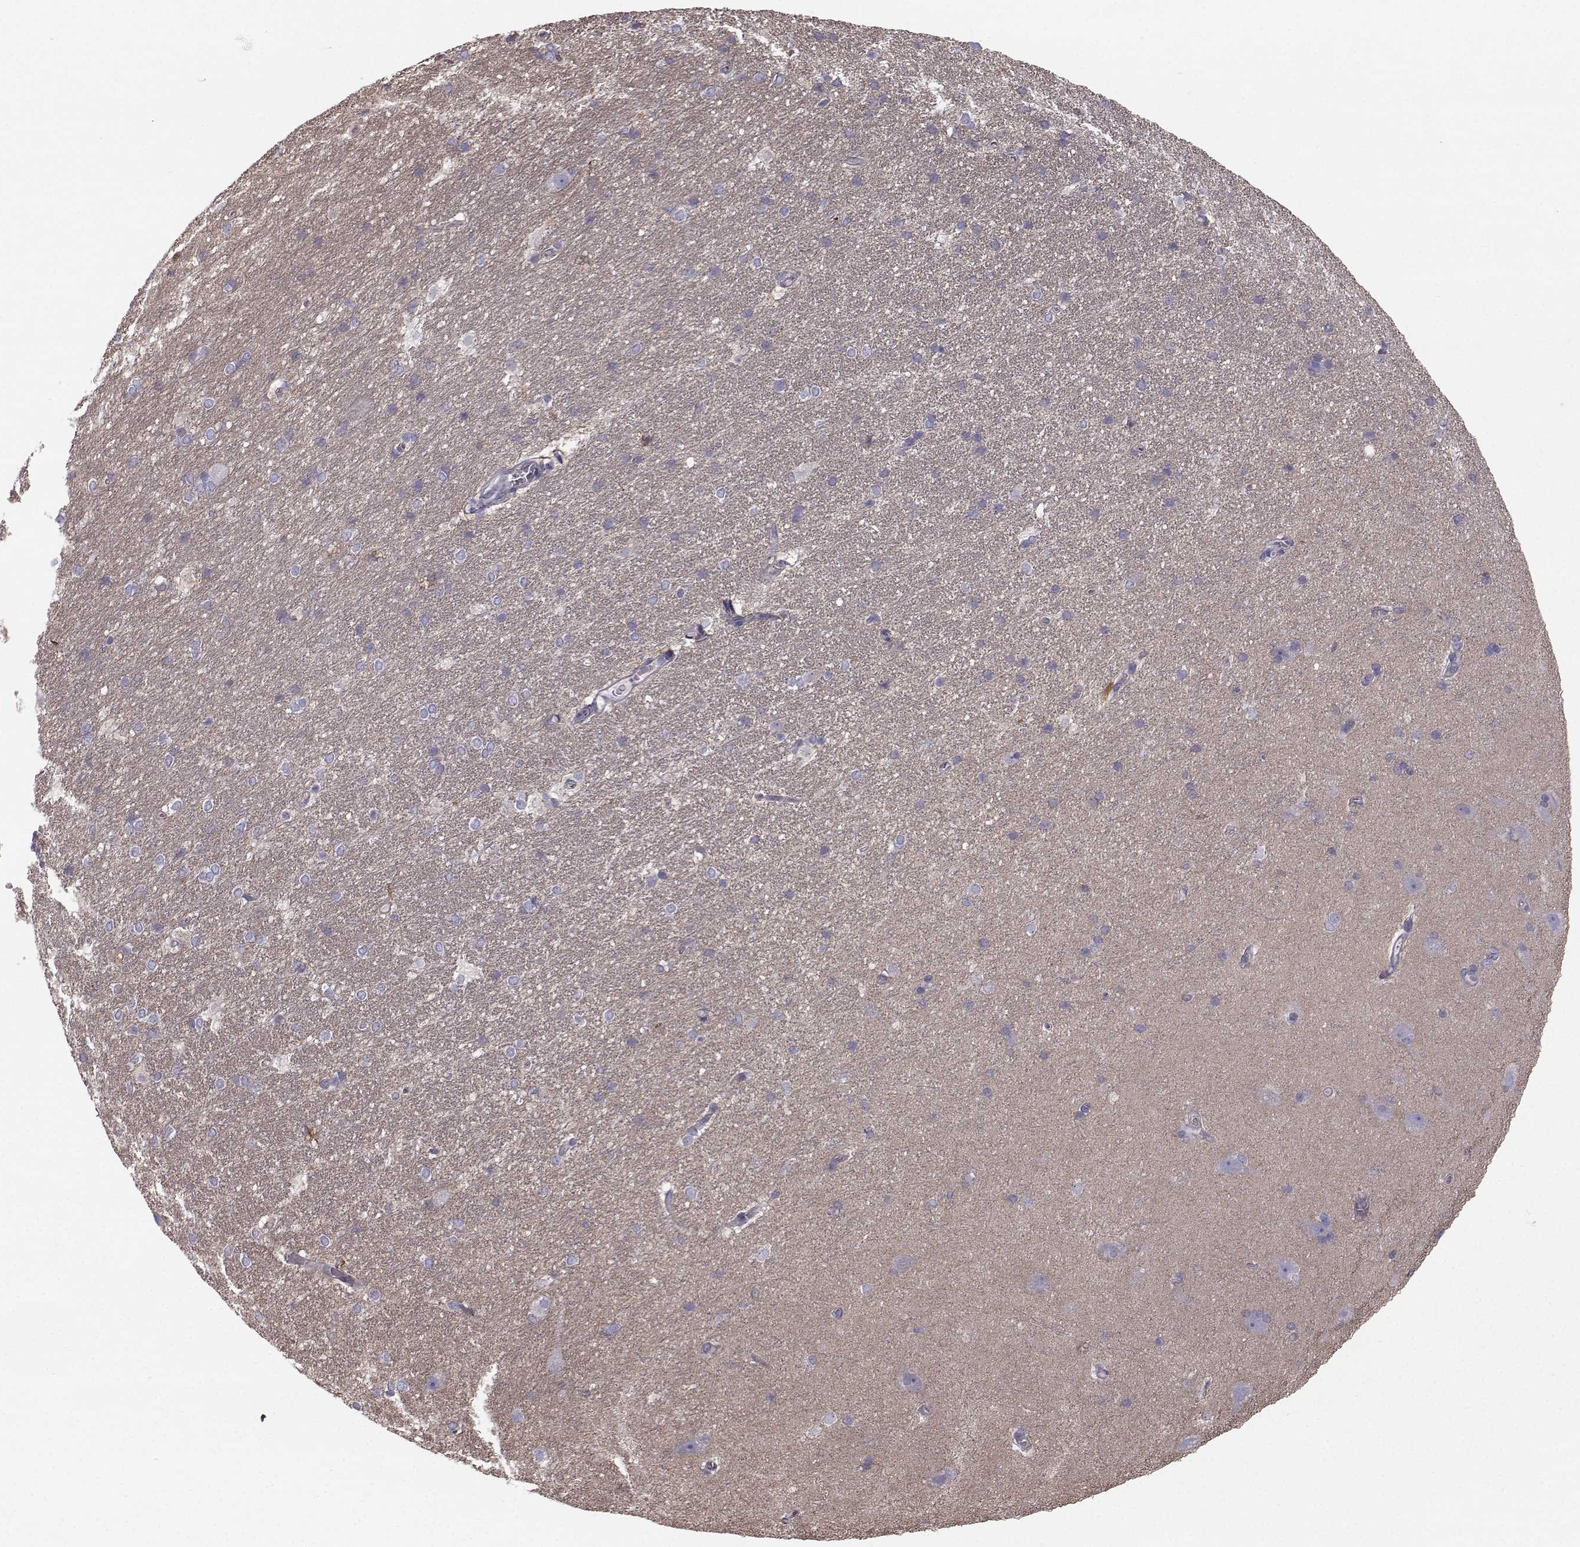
{"staining": {"intensity": "negative", "quantity": "none", "location": "none"}, "tissue": "hippocampus", "cell_type": "Glial cells", "image_type": "normal", "snomed": [{"axis": "morphology", "description": "Normal tissue, NOS"}, {"axis": "topography", "description": "Cerebral cortex"}, {"axis": "topography", "description": "Hippocampus"}], "caption": "This is an IHC micrograph of unremarkable hippocampus. There is no positivity in glial cells.", "gene": "QPCT", "patient": {"sex": "female", "age": 19}}